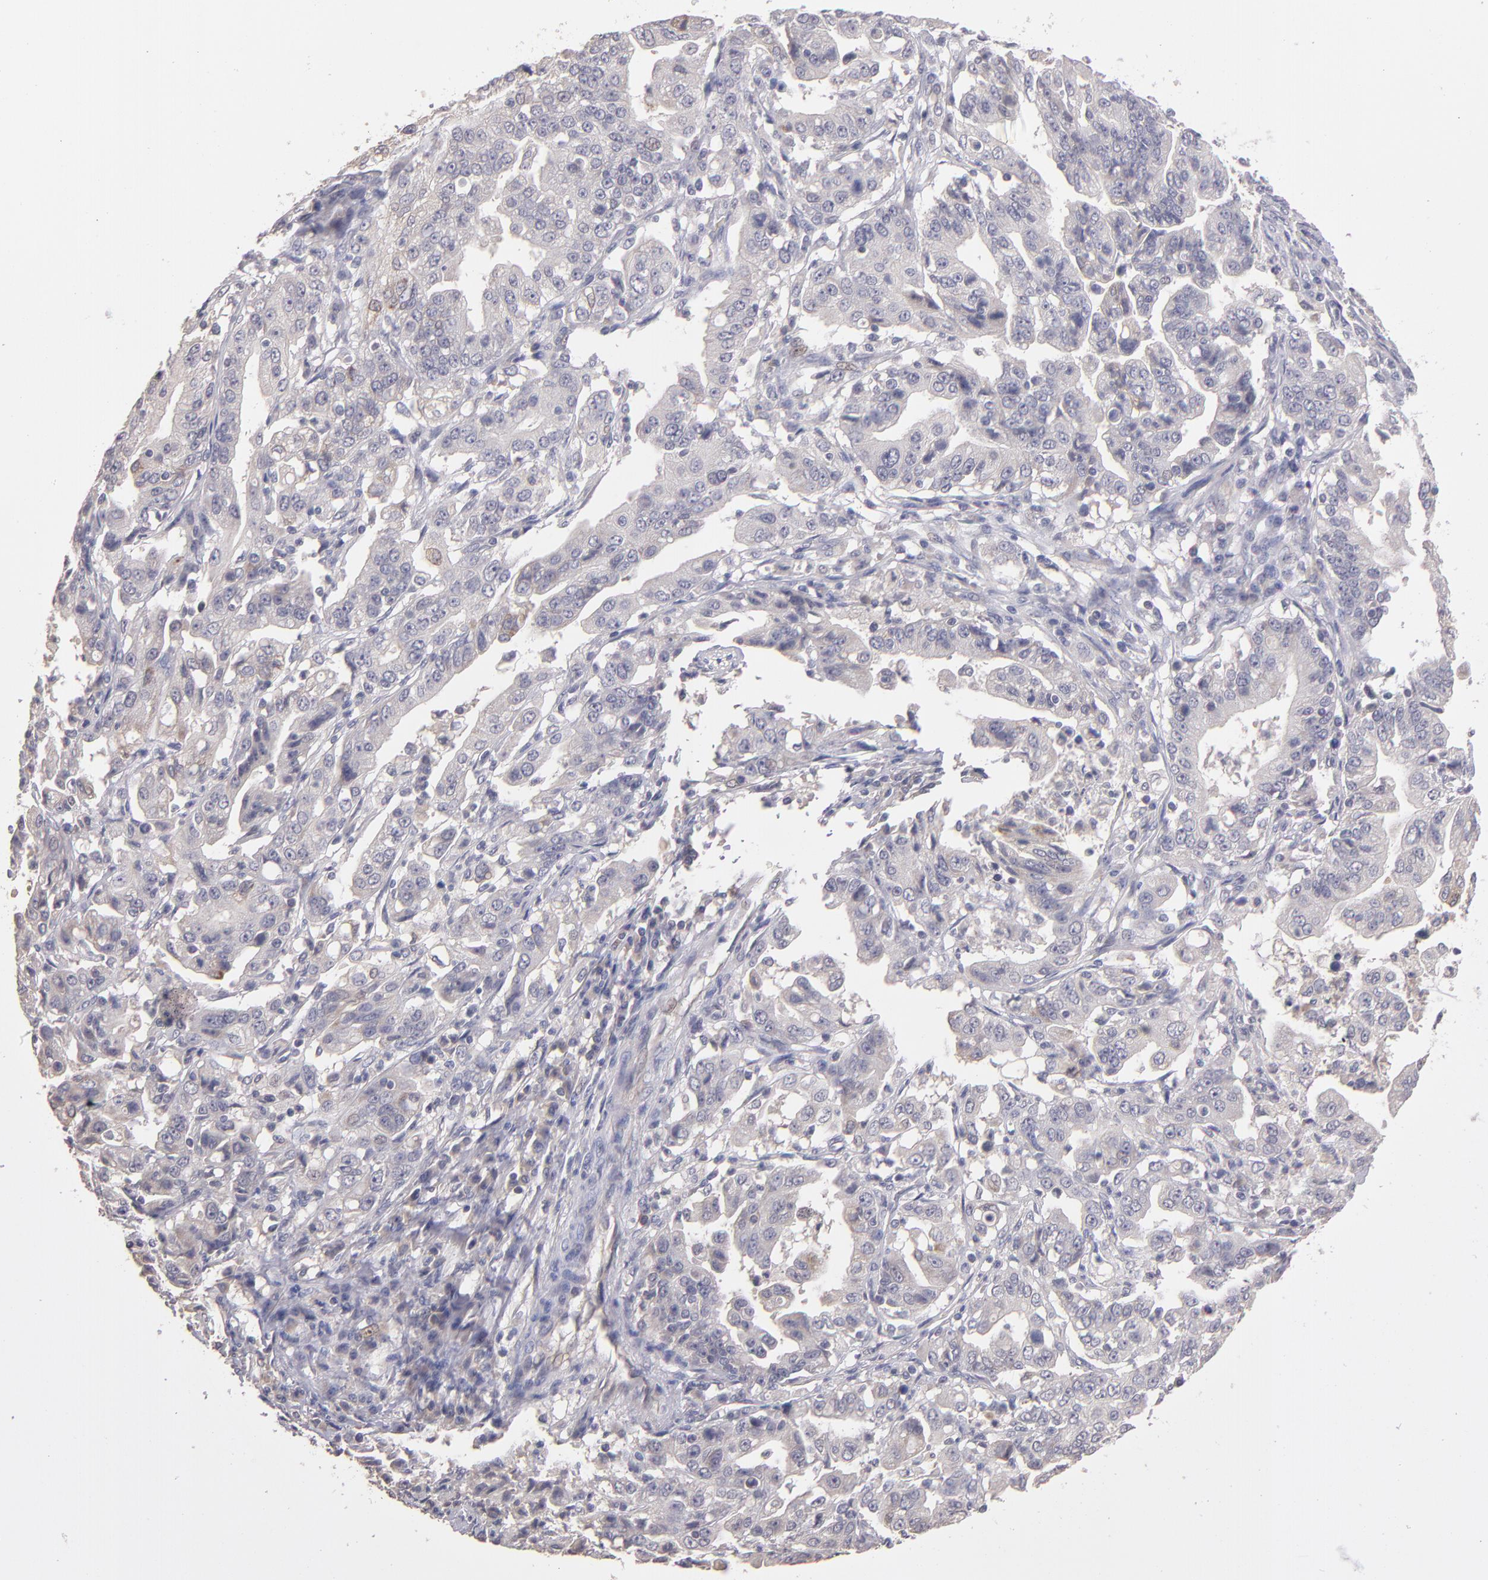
{"staining": {"intensity": "negative", "quantity": "none", "location": "none"}, "tissue": "stomach cancer", "cell_type": "Tumor cells", "image_type": "cancer", "snomed": [{"axis": "morphology", "description": "Adenocarcinoma, NOS"}, {"axis": "topography", "description": "Stomach, upper"}], "caption": "DAB immunohistochemical staining of human stomach cancer shows no significant expression in tumor cells.", "gene": "GNAZ", "patient": {"sex": "female", "age": 50}}